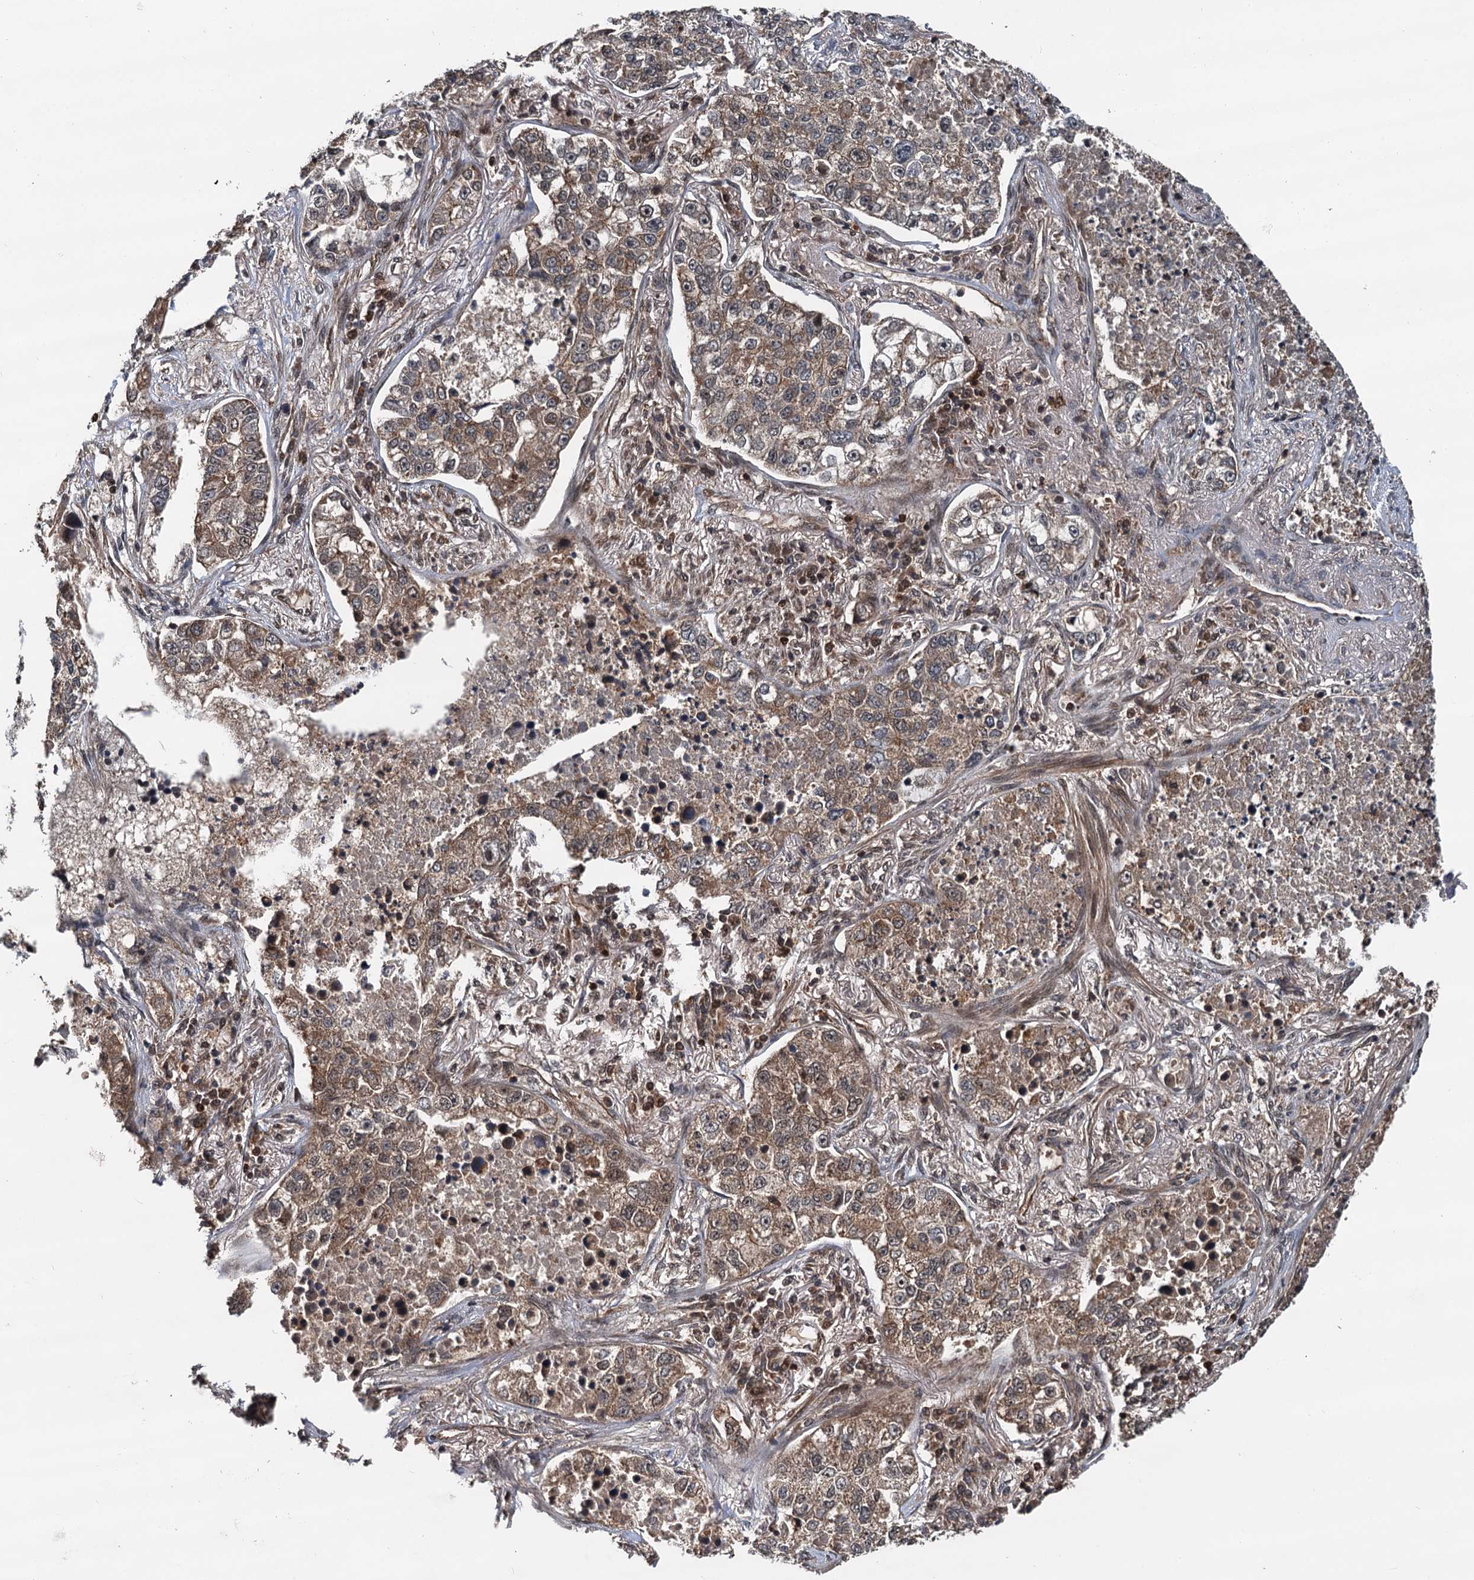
{"staining": {"intensity": "moderate", "quantity": ">75%", "location": "cytoplasmic/membranous"}, "tissue": "lung cancer", "cell_type": "Tumor cells", "image_type": "cancer", "snomed": [{"axis": "morphology", "description": "Adenocarcinoma, NOS"}, {"axis": "topography", "description": "Lung"}], "caption": "Moderate cytoplasmic/membranous protein positivity is present in approximately >75% of tumor cells in adenocarcinoma (lung). (brown staining indicates protein expression, while blue staining denotes nuclei).", "gene": "STUB1", "patient": {"sex": "male", "age": 49}}